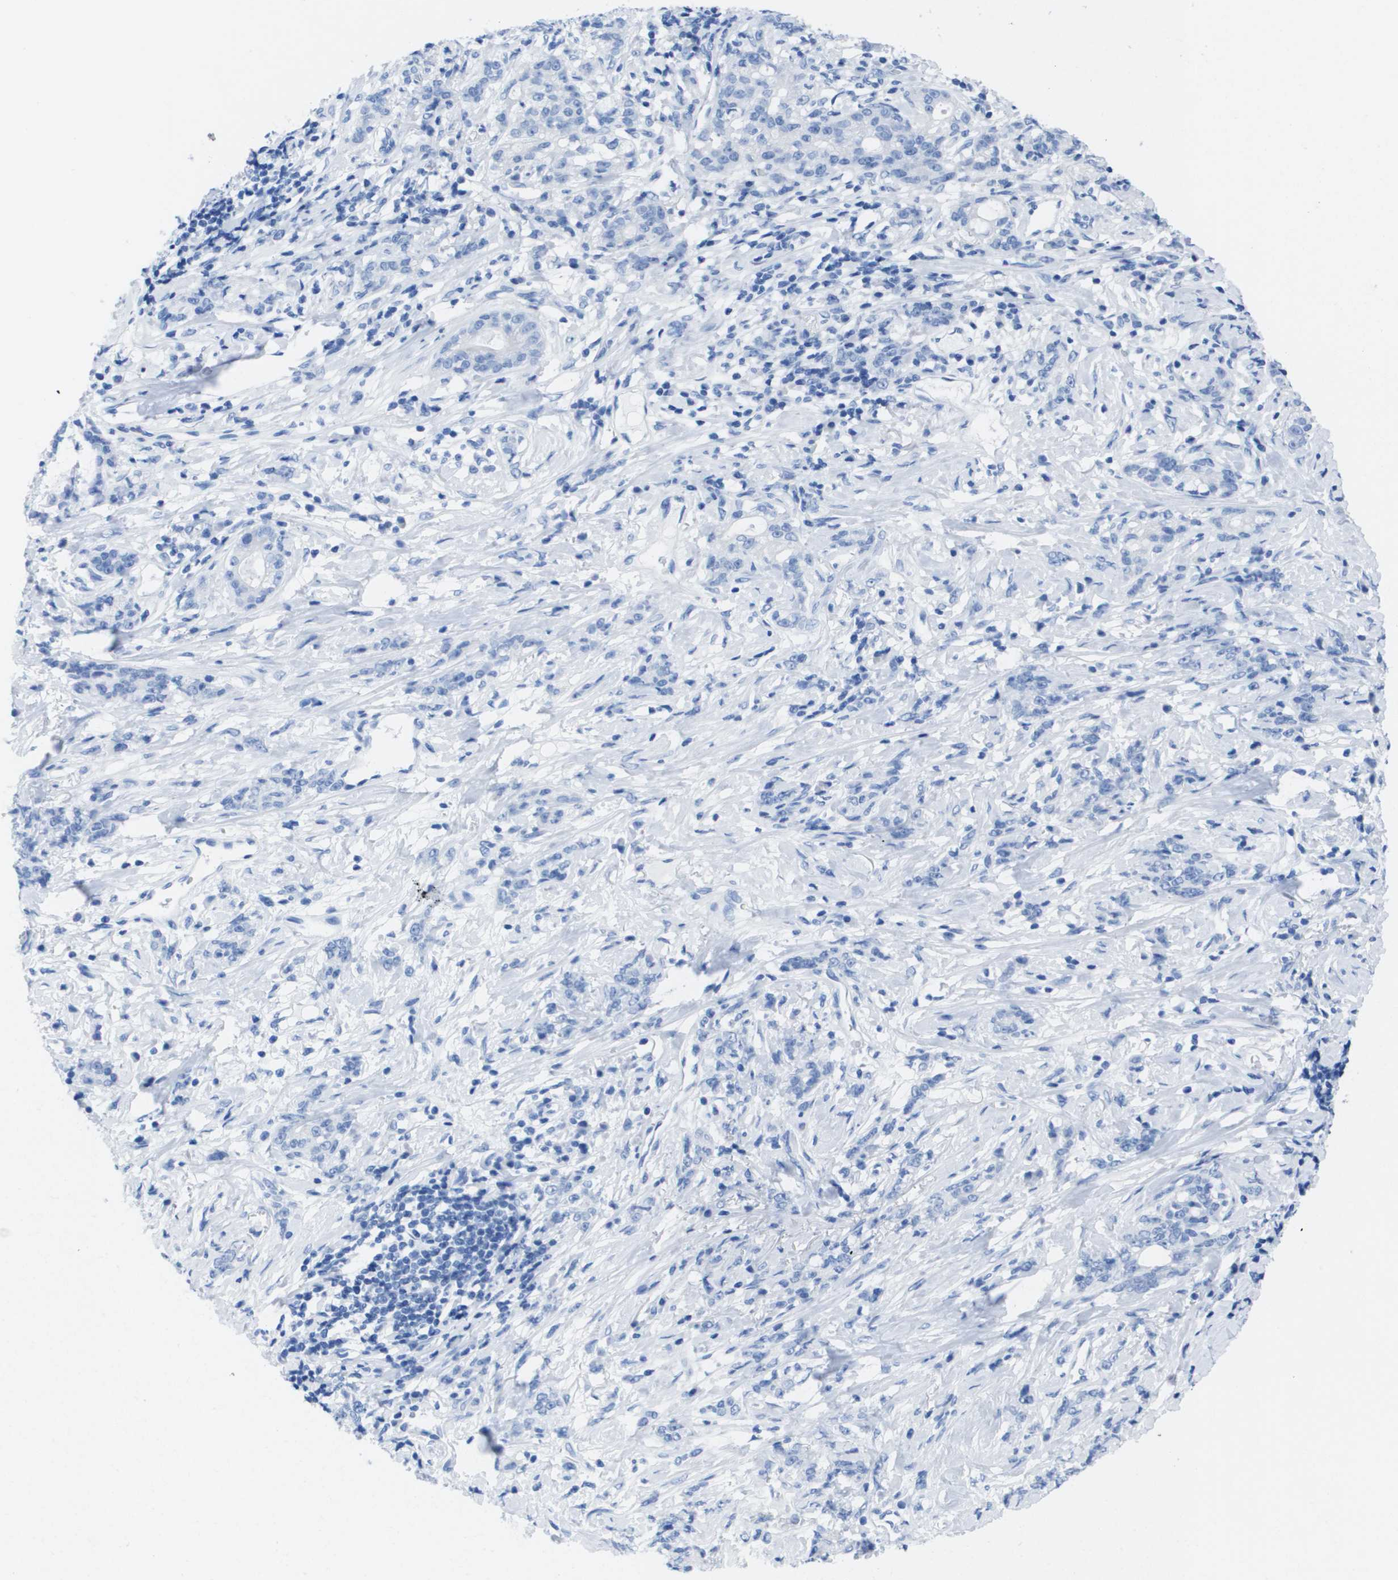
{"staining": {"intensity": "negative", "quantity": "none", "location": "none"}, "tissue": "stomach cancer", "cell_type": "Tumor cells", "image_type": "cancer", "snomed": [{"axis": "morphology", "description": "Adenocarcinoma, NOS"}, {"axis": "topography", "description": "Stomach, lower"}], "caption": "This image is of stomach adenocarcinoma stained with immunohistochemistry (IHC) to label a protein in brown with the nuclei are counter-stained blue. There is no staining in tumor cells. Brightfield microscopy of immunohistochemistry stained with DAB (3,3'-diaminobenzidine) (brown) and hematoxylin (blue), captured at high magnification.", "gene": "KCNA3", "patient": {"sex": "male", "age": 88}}